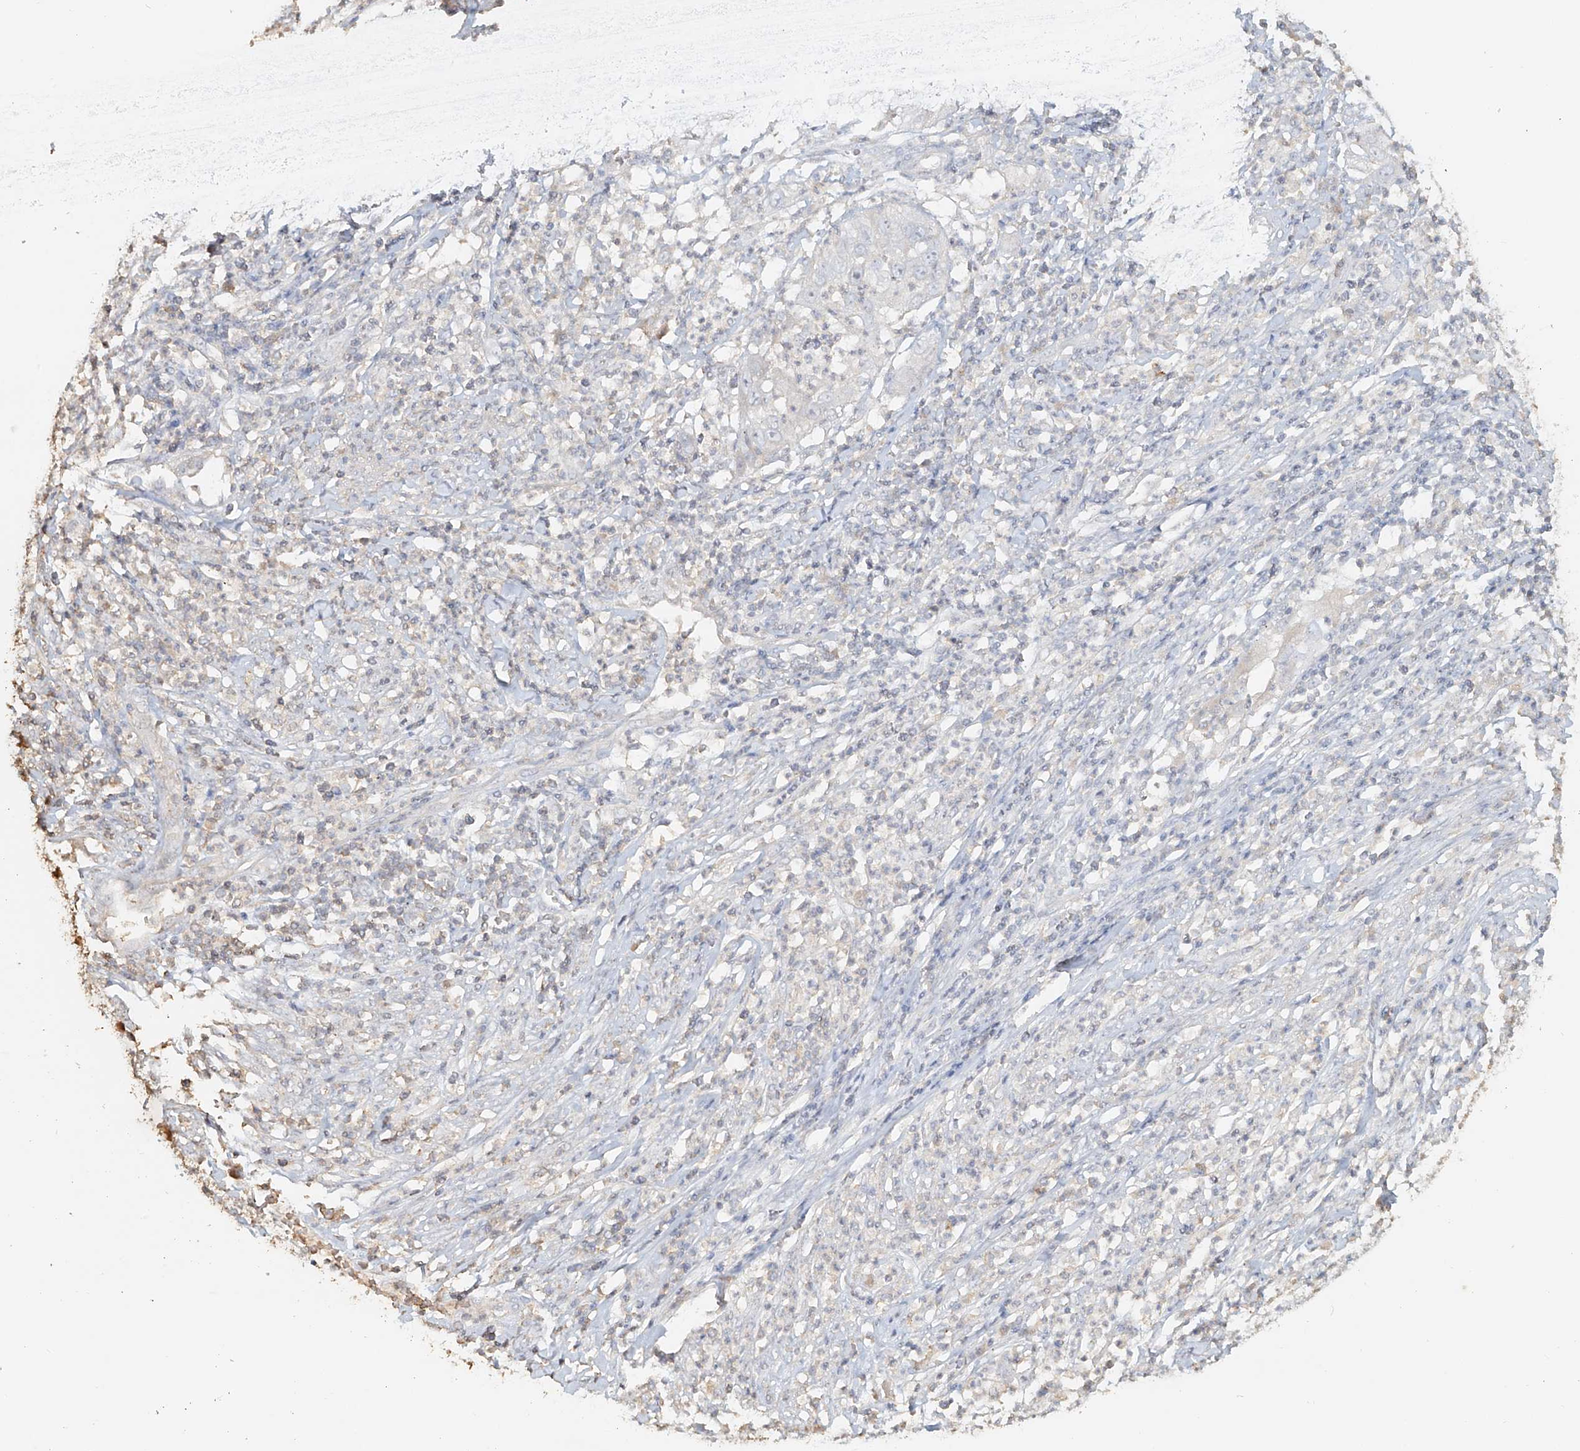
{"staining": {"intensity": "negative", "quantity": "none", "location": "none"}, "tissue": "cervical cancer", "cell_type": "Tumor cells", "image_type": "cancer", "snomed": [{"axis": "morphology", "description": "Squamous cell carcinoma, NOS"}, {"axis": "topography", "description": "Cervix"}], "caption": "Tumor cells are negative for protein expression in human cervical cancer (squamous cell carcinoma).", "gene": "NPHS1", "patient": {"sex": "female", "age": 32}}